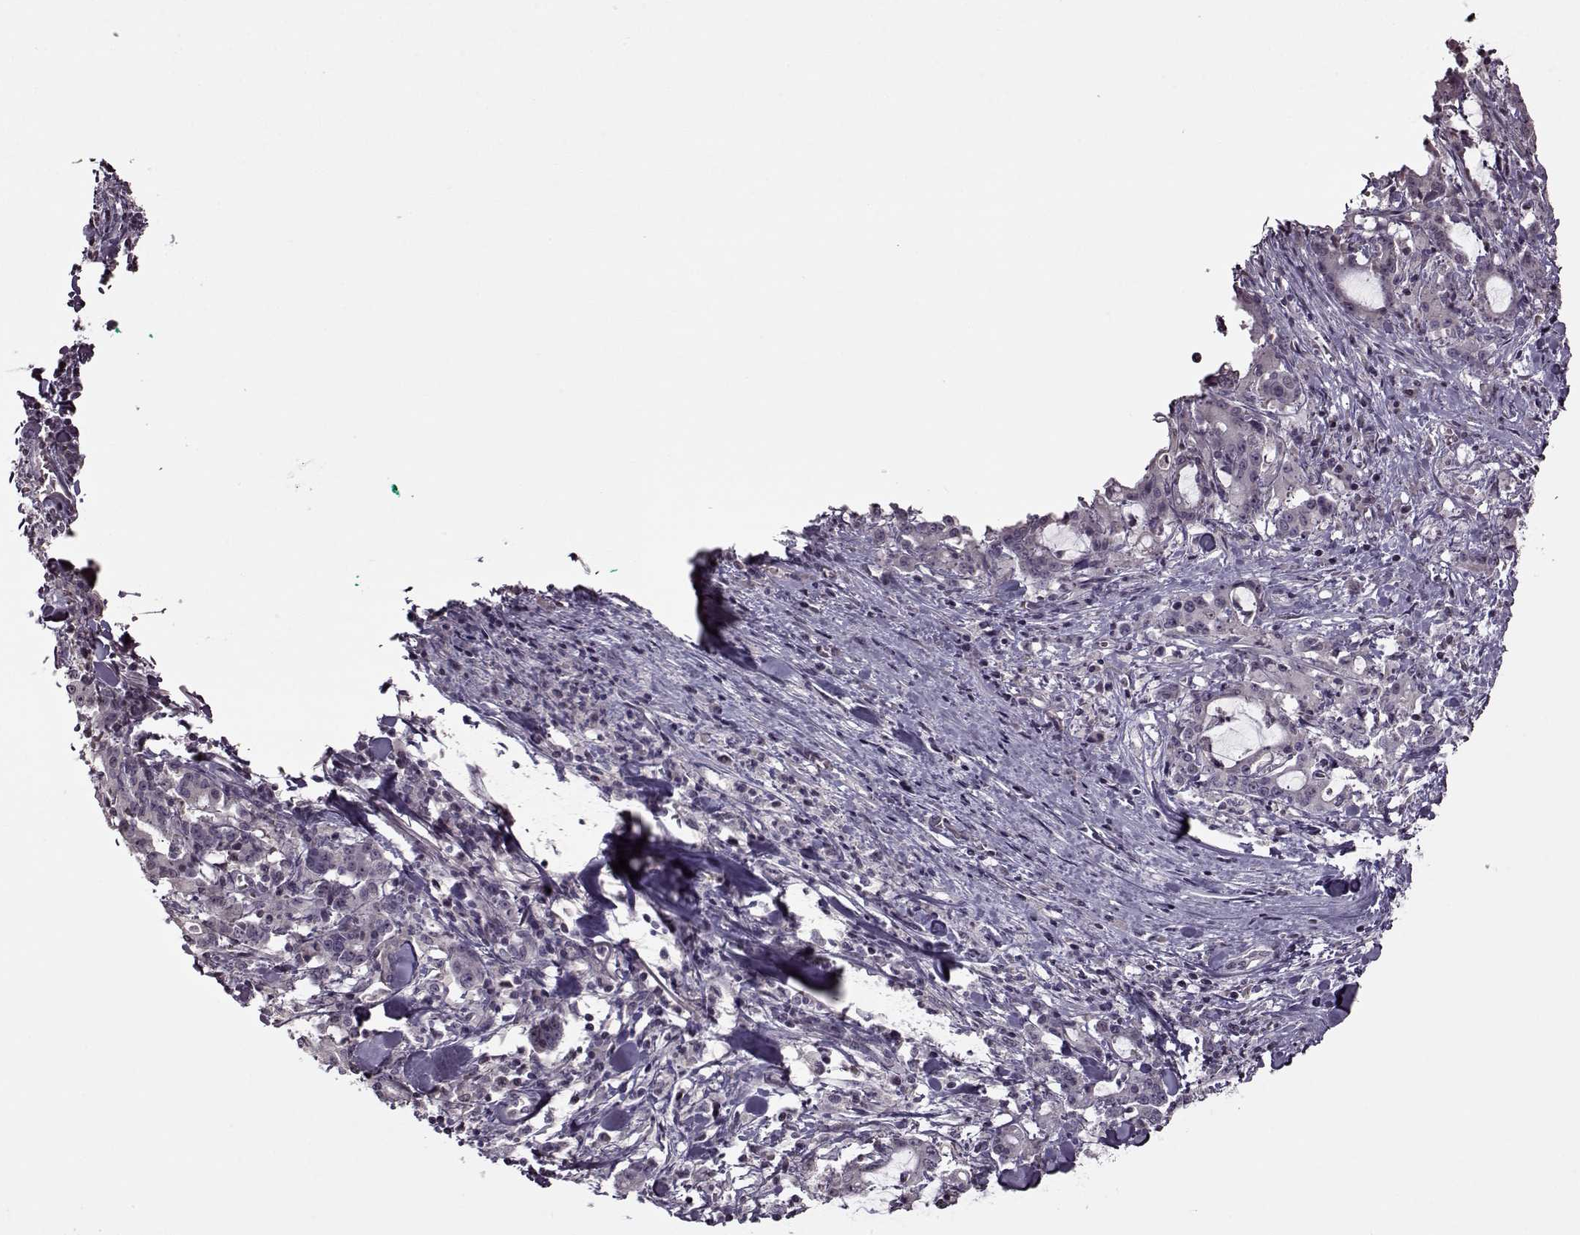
{"staining": {"intensity": "negative", "quantity": "none", "location": "none"}, "tissue": "stomach cancer", "cell_type": "Tumor cells", "image_type": "cancer", "snomed": [{"axis": "morphology", "description": "Adenocarcinoma, NOS"}, {"axis": "topography", "description": "Stomach, upper"}], "caption": "Immunohistochemical staining of stomach adenocarcinoma shows no significant positivity in tumor cells.", "gene": "FSHB", "patient": {"sex": "male", "age": 68}}